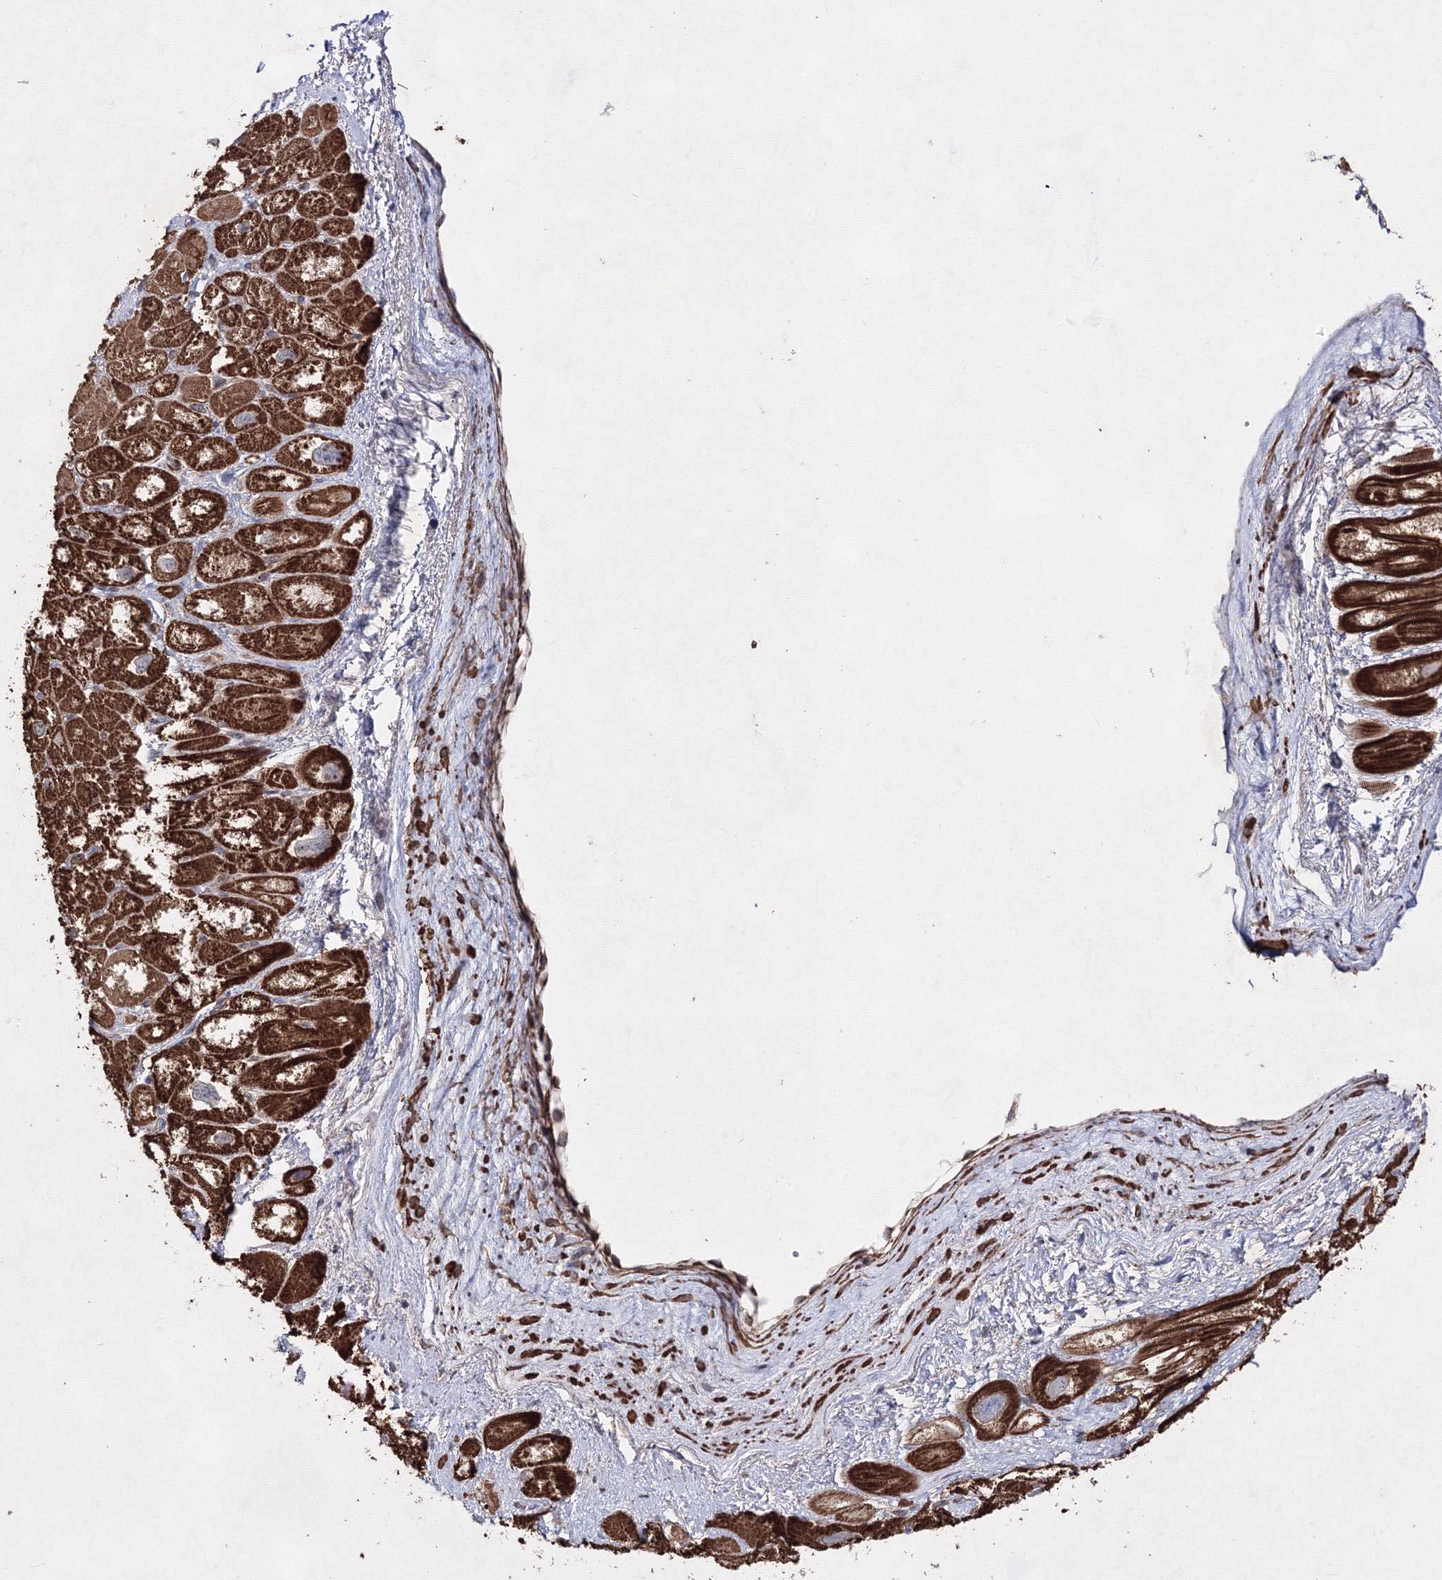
{"staining": {"intensity": "strong", "quantity": "25%-75%", "location": "cytoplasmic/membranous"}, "tissue": "heart muscle", "cell_type": "Cardiomyocytes", "image_type": "normal", "snomed": [{"axis": "morphology", "description": "Normal tissue, NOS"}, {"axis": "topography", "description": "Heart"}], "caption": "Benign heart muscle reveals strong cytoplasmic/membranous staining in about 25%-75% of cardiomyocytes.", "gene": "GFM1", "patient": {"sex": "male", "age": 50}}